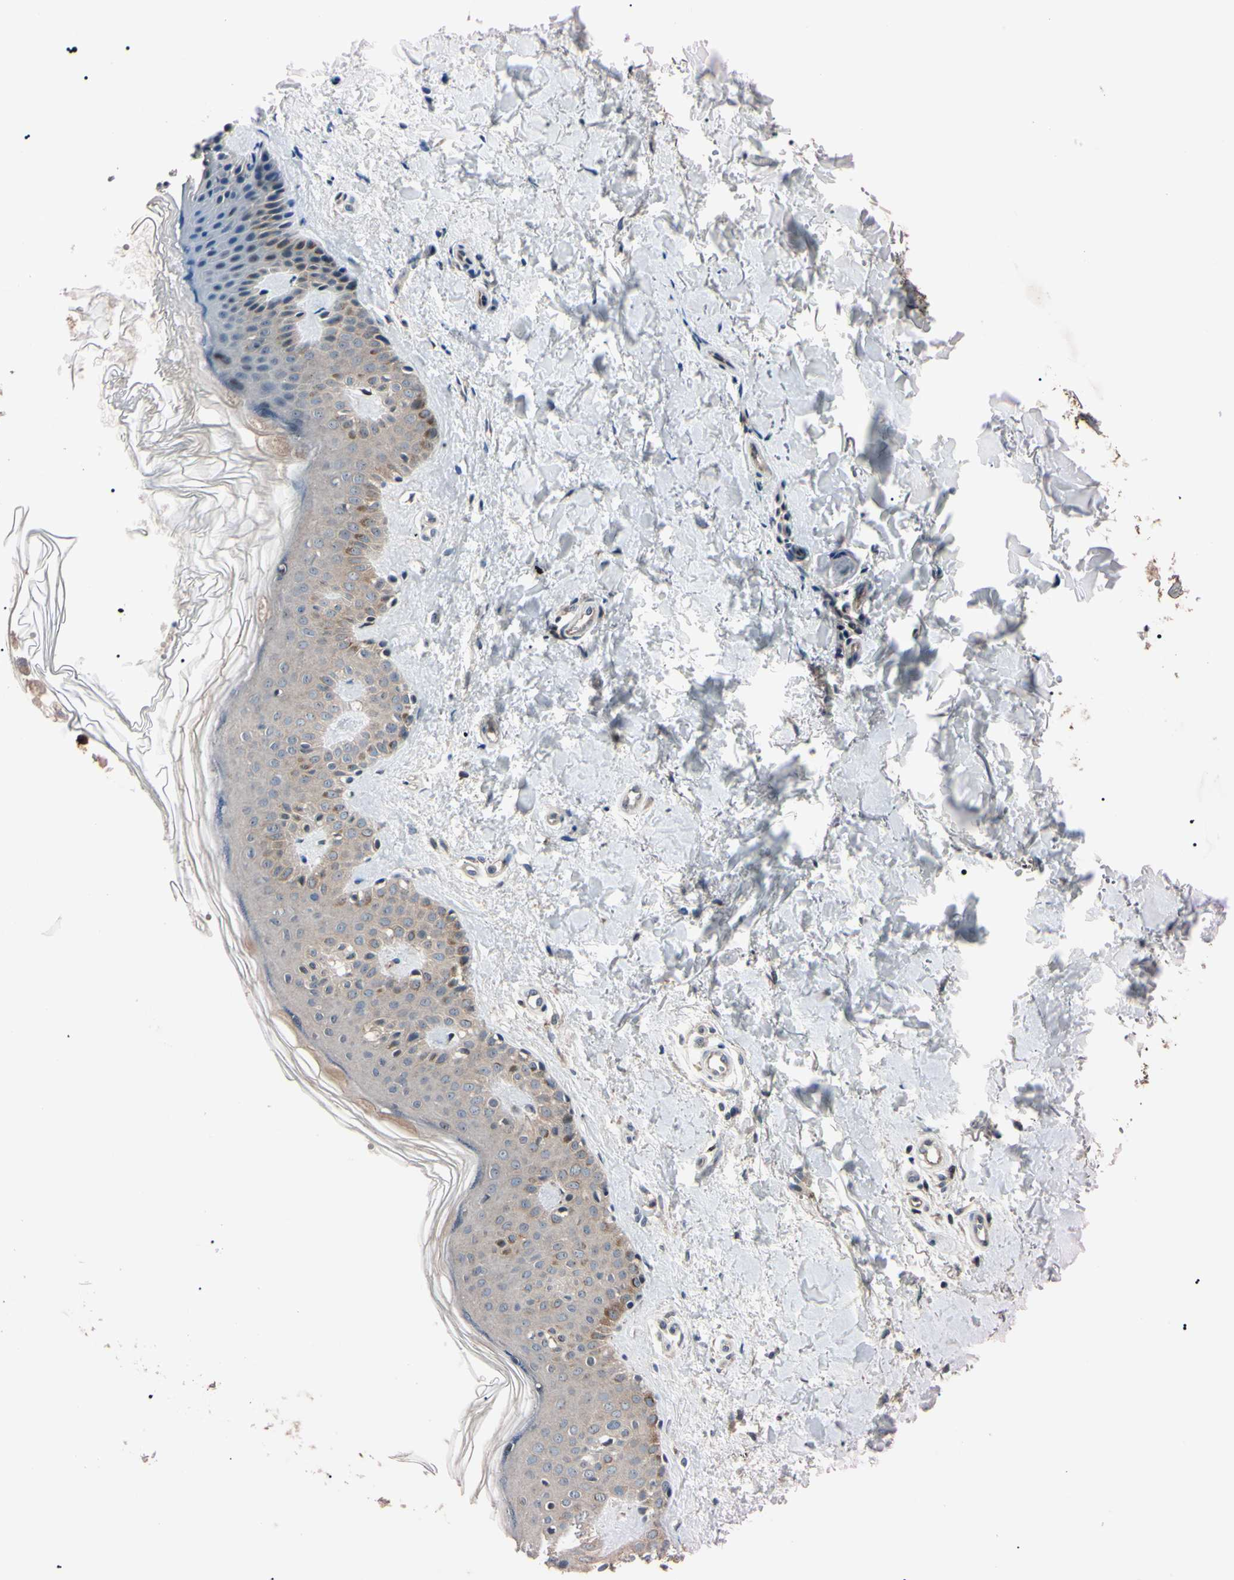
{"staining": {"intensity": "negative", "quantity": "none", "location": "none"}, "tissue": "skin", "cell_type": "Fibroblasts", "image_type": "normal", "snomed": [{"axis": "morphology", "description": "Normal tissue, NOS"}, {"axis": "topography", "description": "Skin"}], "caption": "Human skin stained for a protein using immunohistochemistry (IHC) shows no staining in fibroblasts.", "gene": "TRAF5", "patient": {"sex": "male", "age": 67}}